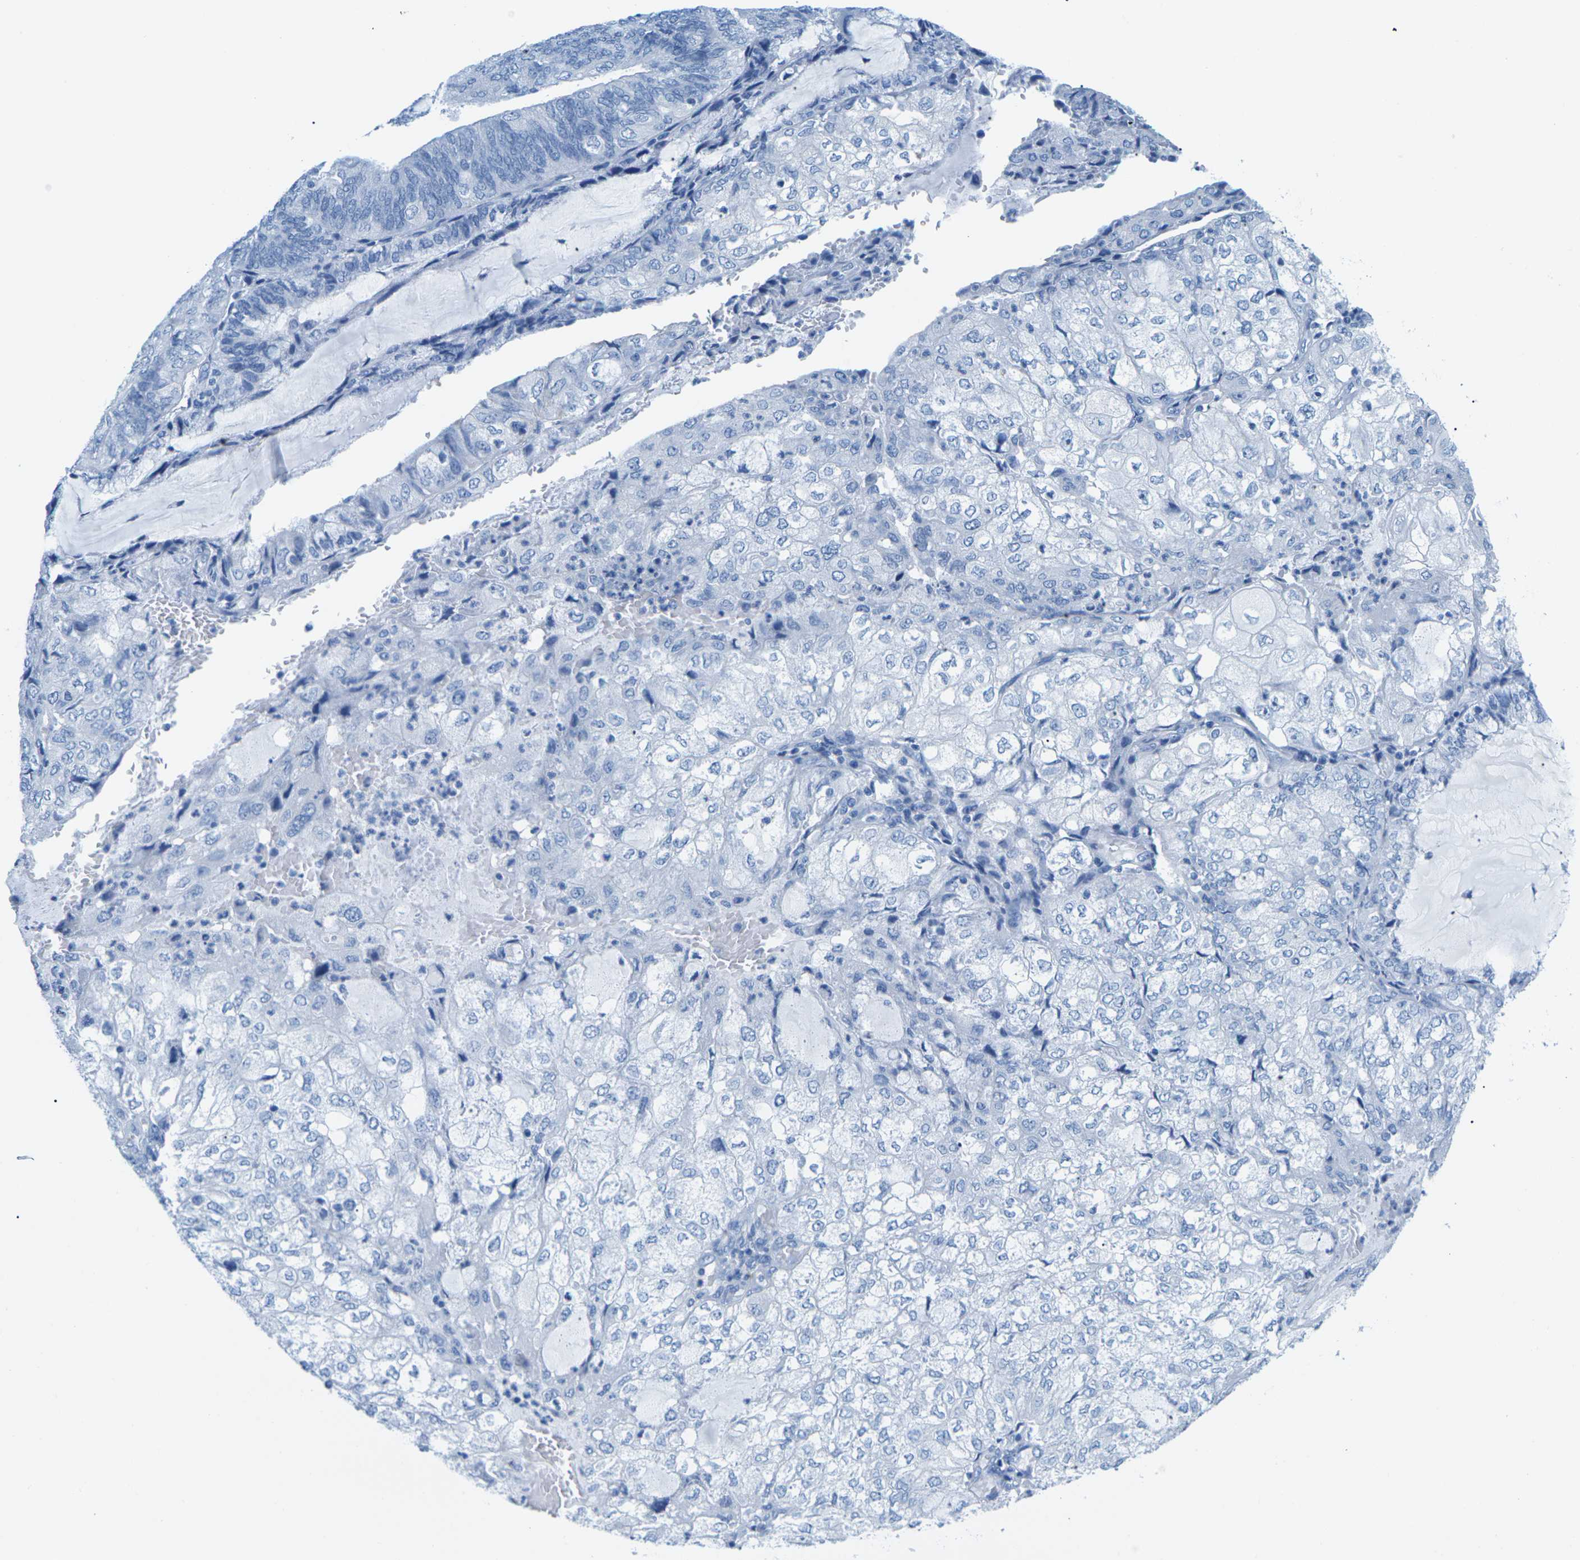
{"staining": {"intensity": "negative", "quantity": "none", "location": "none"}, "tissue": "endometrial cancer", "cell_type": "Tumor cells", "image_type": "cancer", "snomed": [{"axis": "morphology", "description": "Adenocarcinoma, NOS"}, {"axis": "topography", "description": "Endometrium"}], "caption": "Immunohistochemistry of human endometrial cancer (adenocarcinoma) shows no positivity in tumor cells.", "gene": "SLC12A1", "patient": {"sex": "female", "age": 81}}